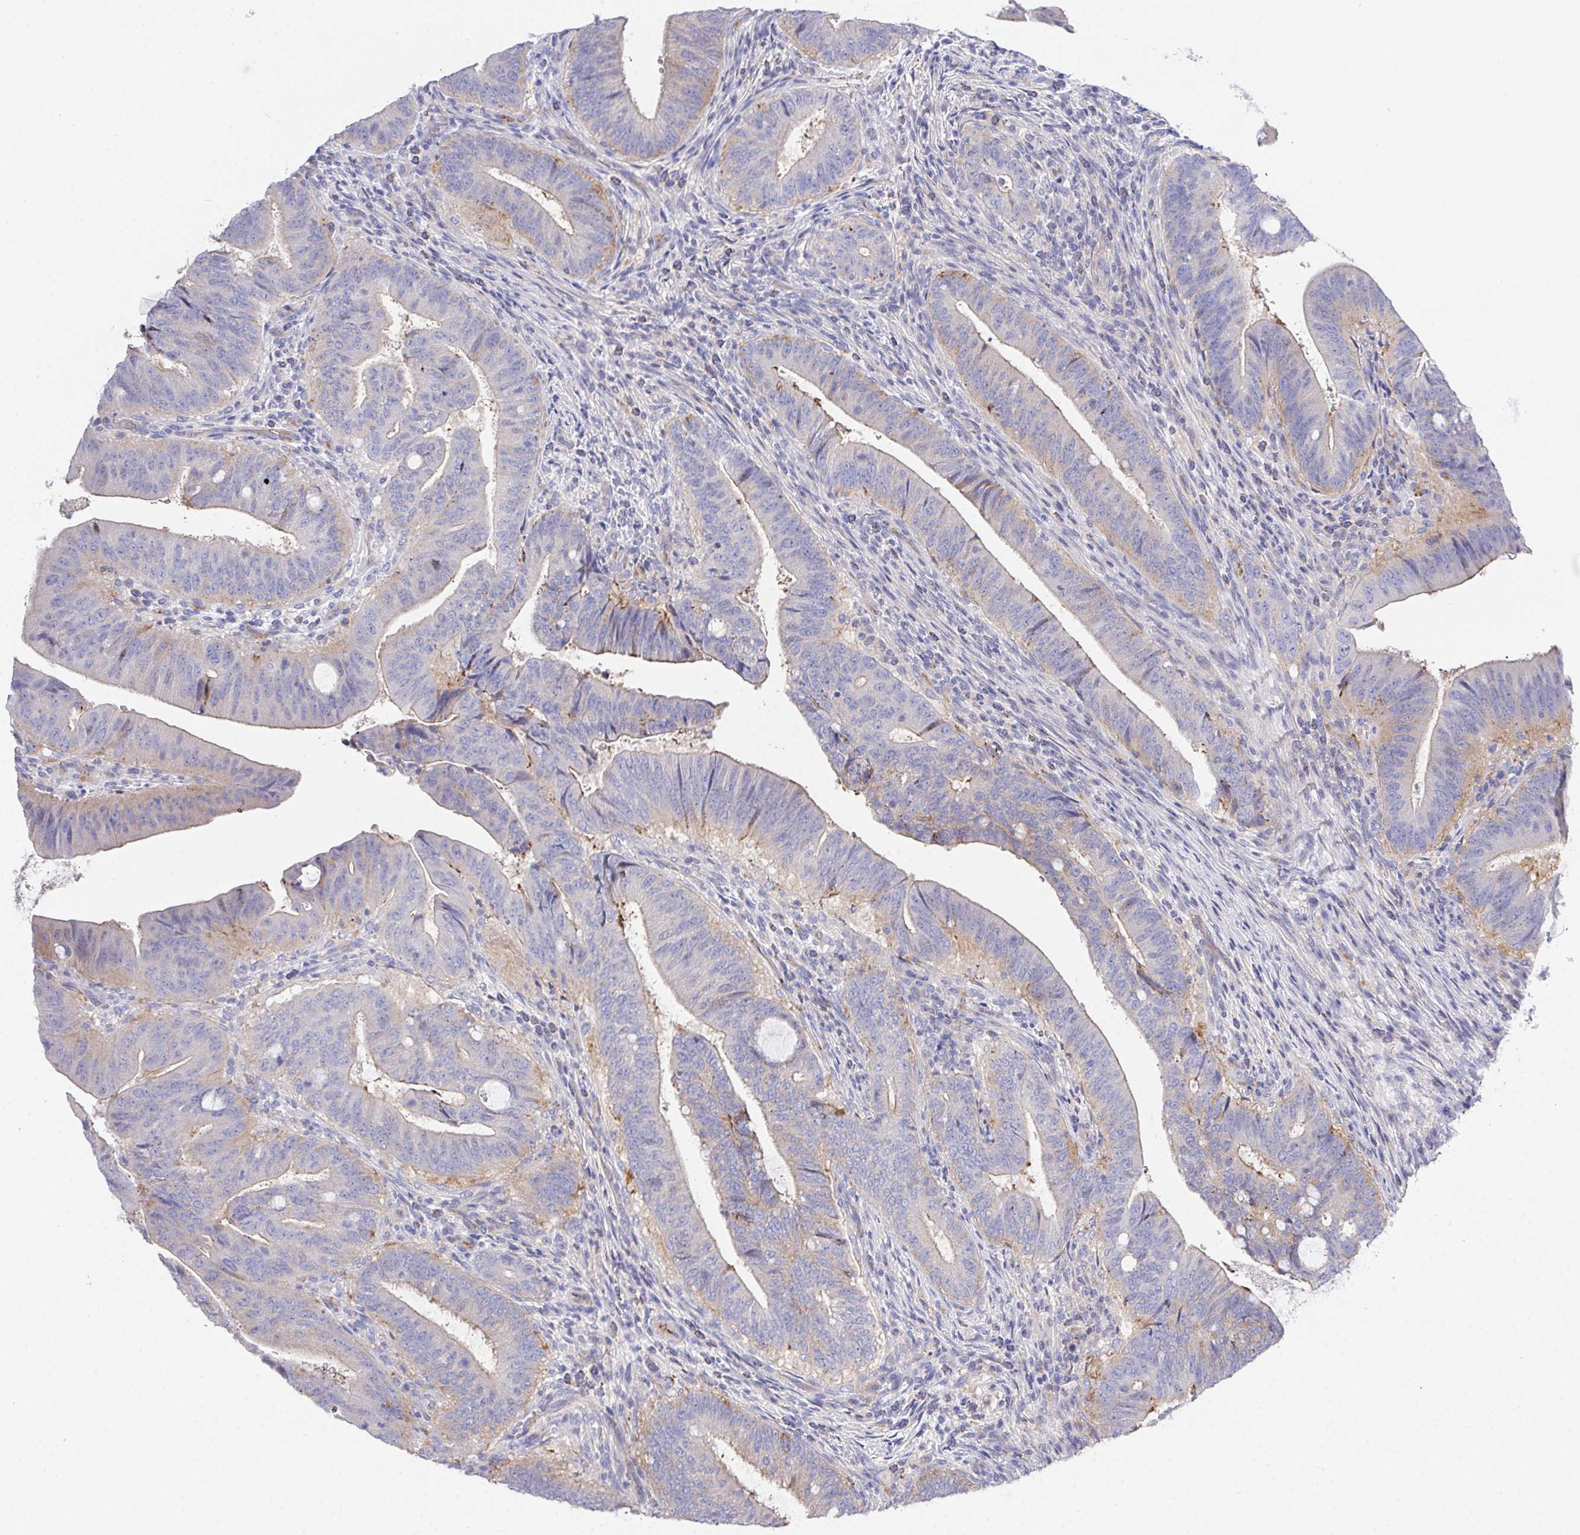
{"staining": {"intensity": "weak", "quantity": "<25%", "location": "cytoplasmic/membranous"}, "tissue": "colorectal cancer", "cell_type": "Tumor cells", "image_type": "cancer", "snomed": [{"axis": "morphology", "description": "Adenocarcinoma, NOS"}, {"axis": "topography", "description": "Colon"}], "caption": "Tumor cells are negative for brown protein staining in adenocarcinoma (colorectal).", "gene": "PRG3", "patient": {"sex": "female", "age": 43}}